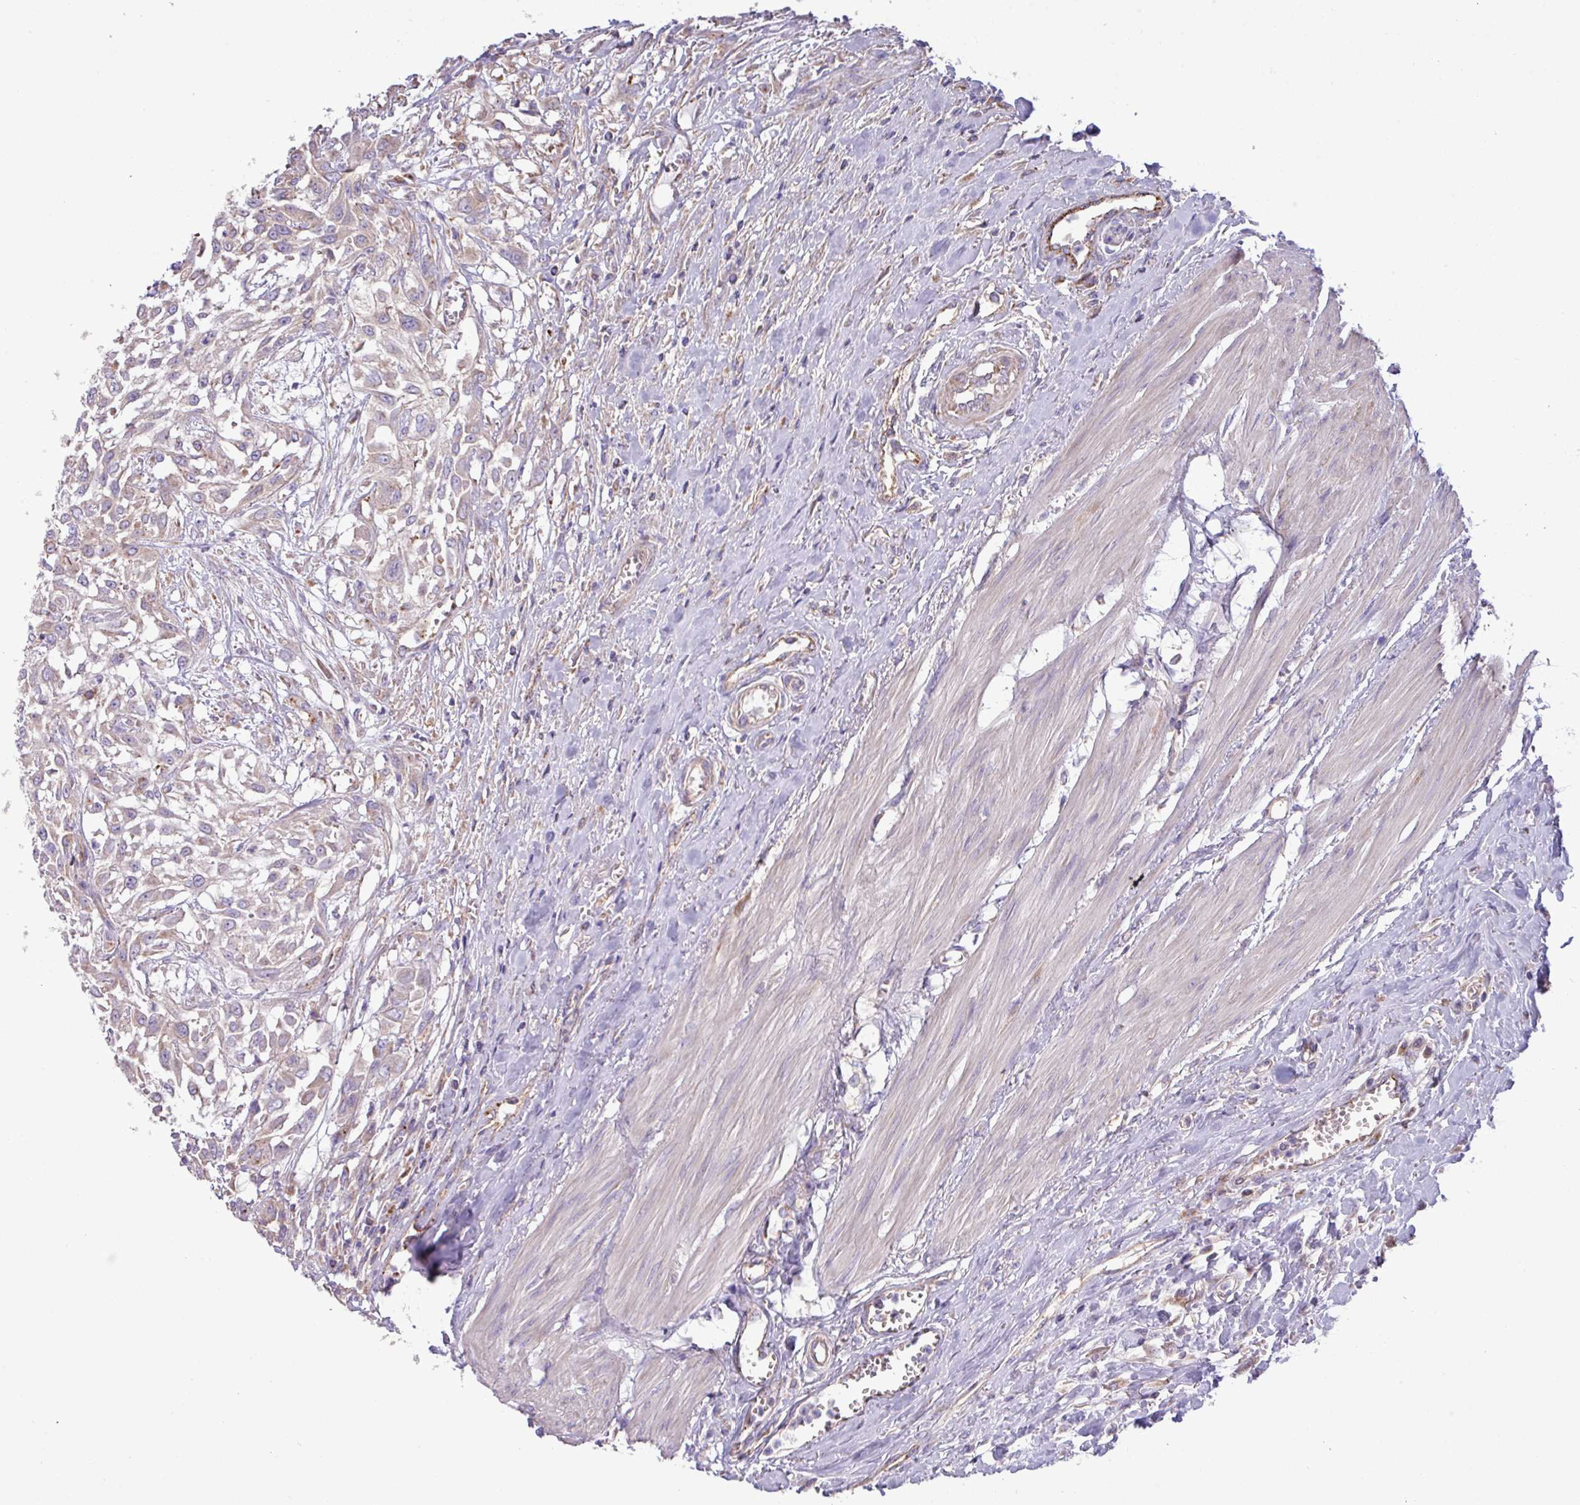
{"staining": {"intensity": "weak", "quantity": "25%-75%", "location": "cytoplasmic/membranous"}, "tissue": "urothelial cancer", "cell_type": "Tumor cells", "image_type": "cancer", "snomed": [{"axis": "morphology", "description": "Urothelial carcinoma, High grade"}, {"axis": "topography", "description": "Urinary bladder"}], "caption": "Immunohistochemistry of high-grade urothelial carcinoma shows low levels of weak cytoplasmic/membranous positivity in approximately 25%-75% of tumor cells.", "gene": "PPM1J", "patient": {"sex": "male", "age": 57}}